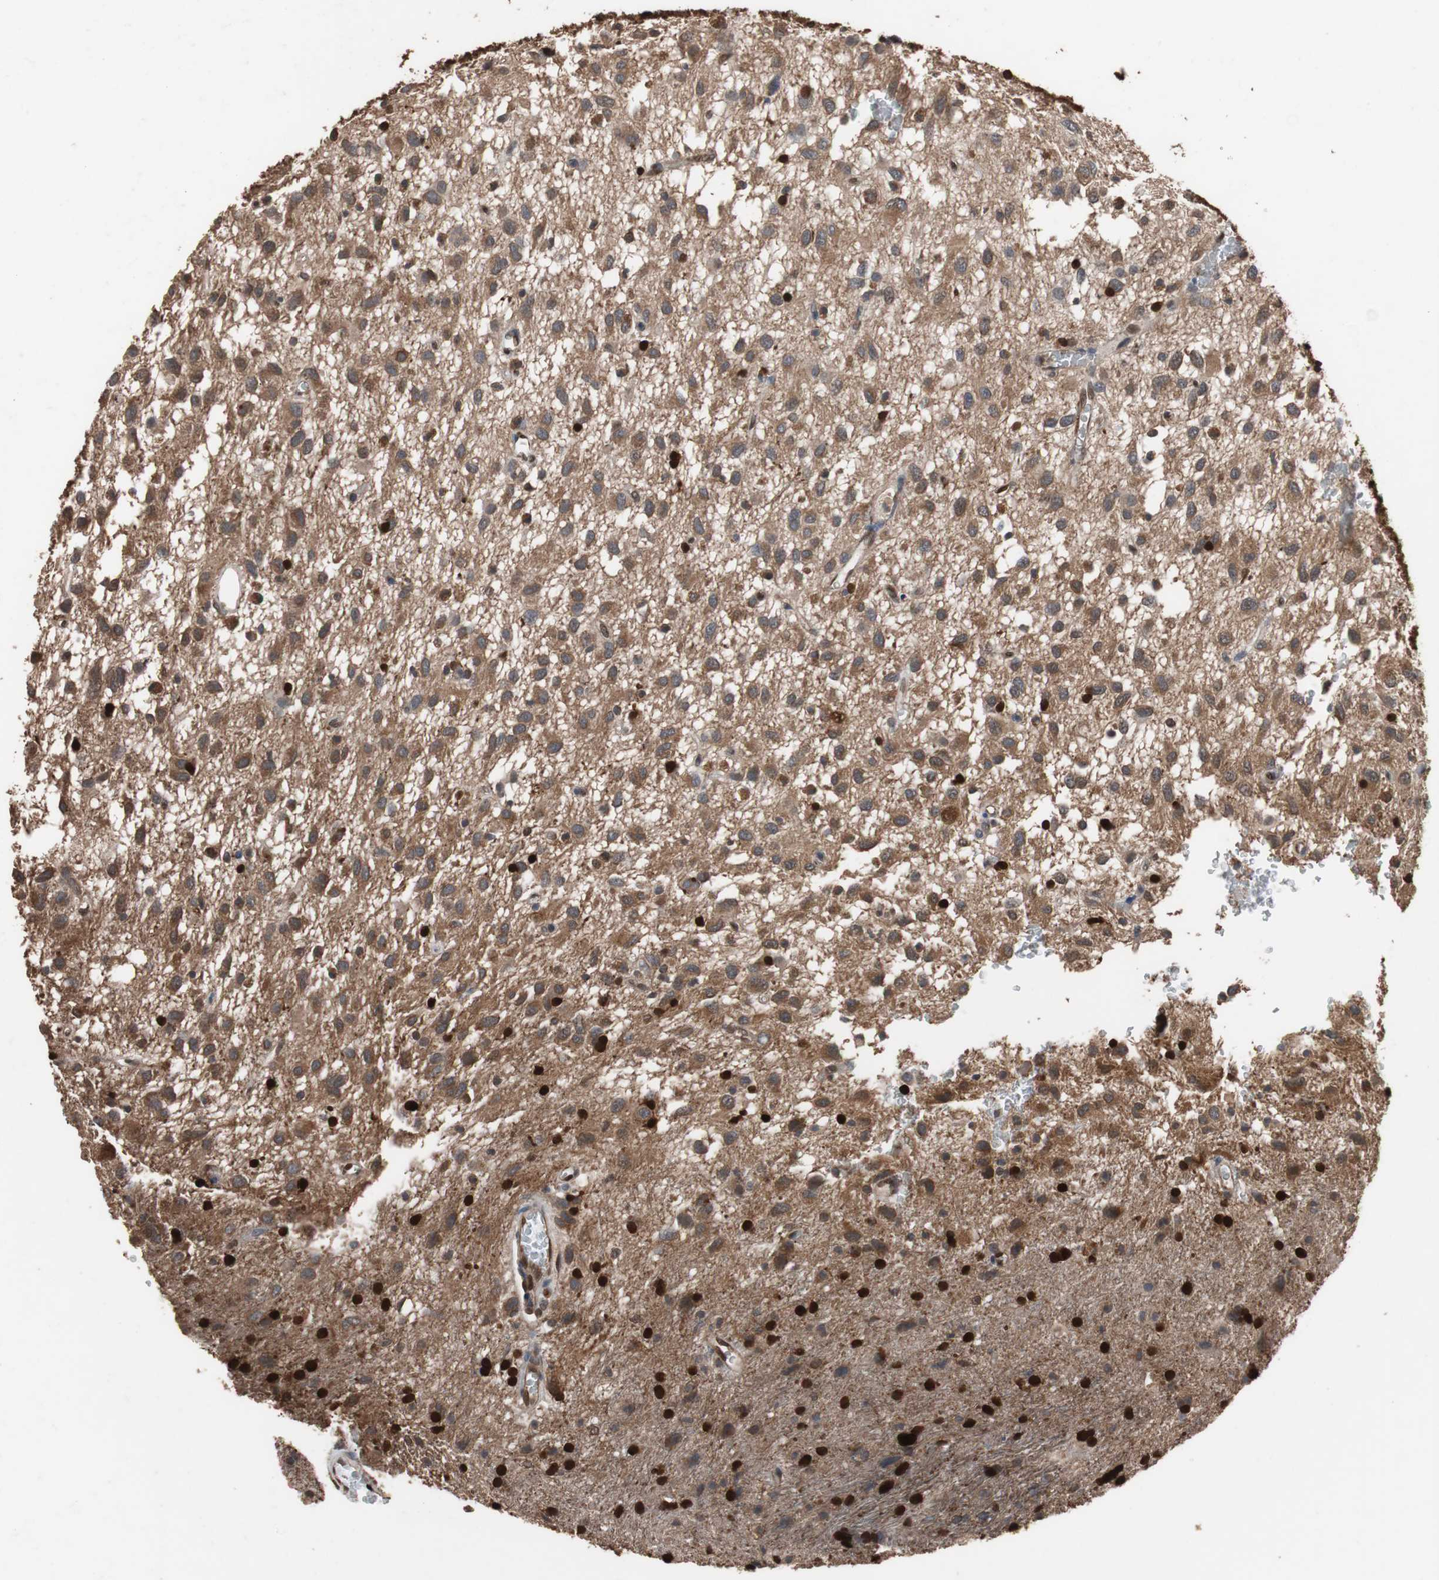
{"staining": {"intensity": "strong", "quantity": "25%-75%", "location": "cytoplasmic/membranous,nuclear"}, "tissue": "glioma", "cell_type": "Tumor cells", "image_type": "cancer", "snomed": [{"axis": "morphology", "description": "Glioma, malignant, Low grade"}, {"axis": "topography", "description": "Brain"}], "caption": "This micrograph reveals immunohistochemistry (IHC) staining of malignant glioma (low-grade), with high strong cytoplasmic/membranous and nuclear positivity in about 25%-75% of tumor cells.", "gene": "NDRG1", "patient": {"sex": "male", "age": 77}}